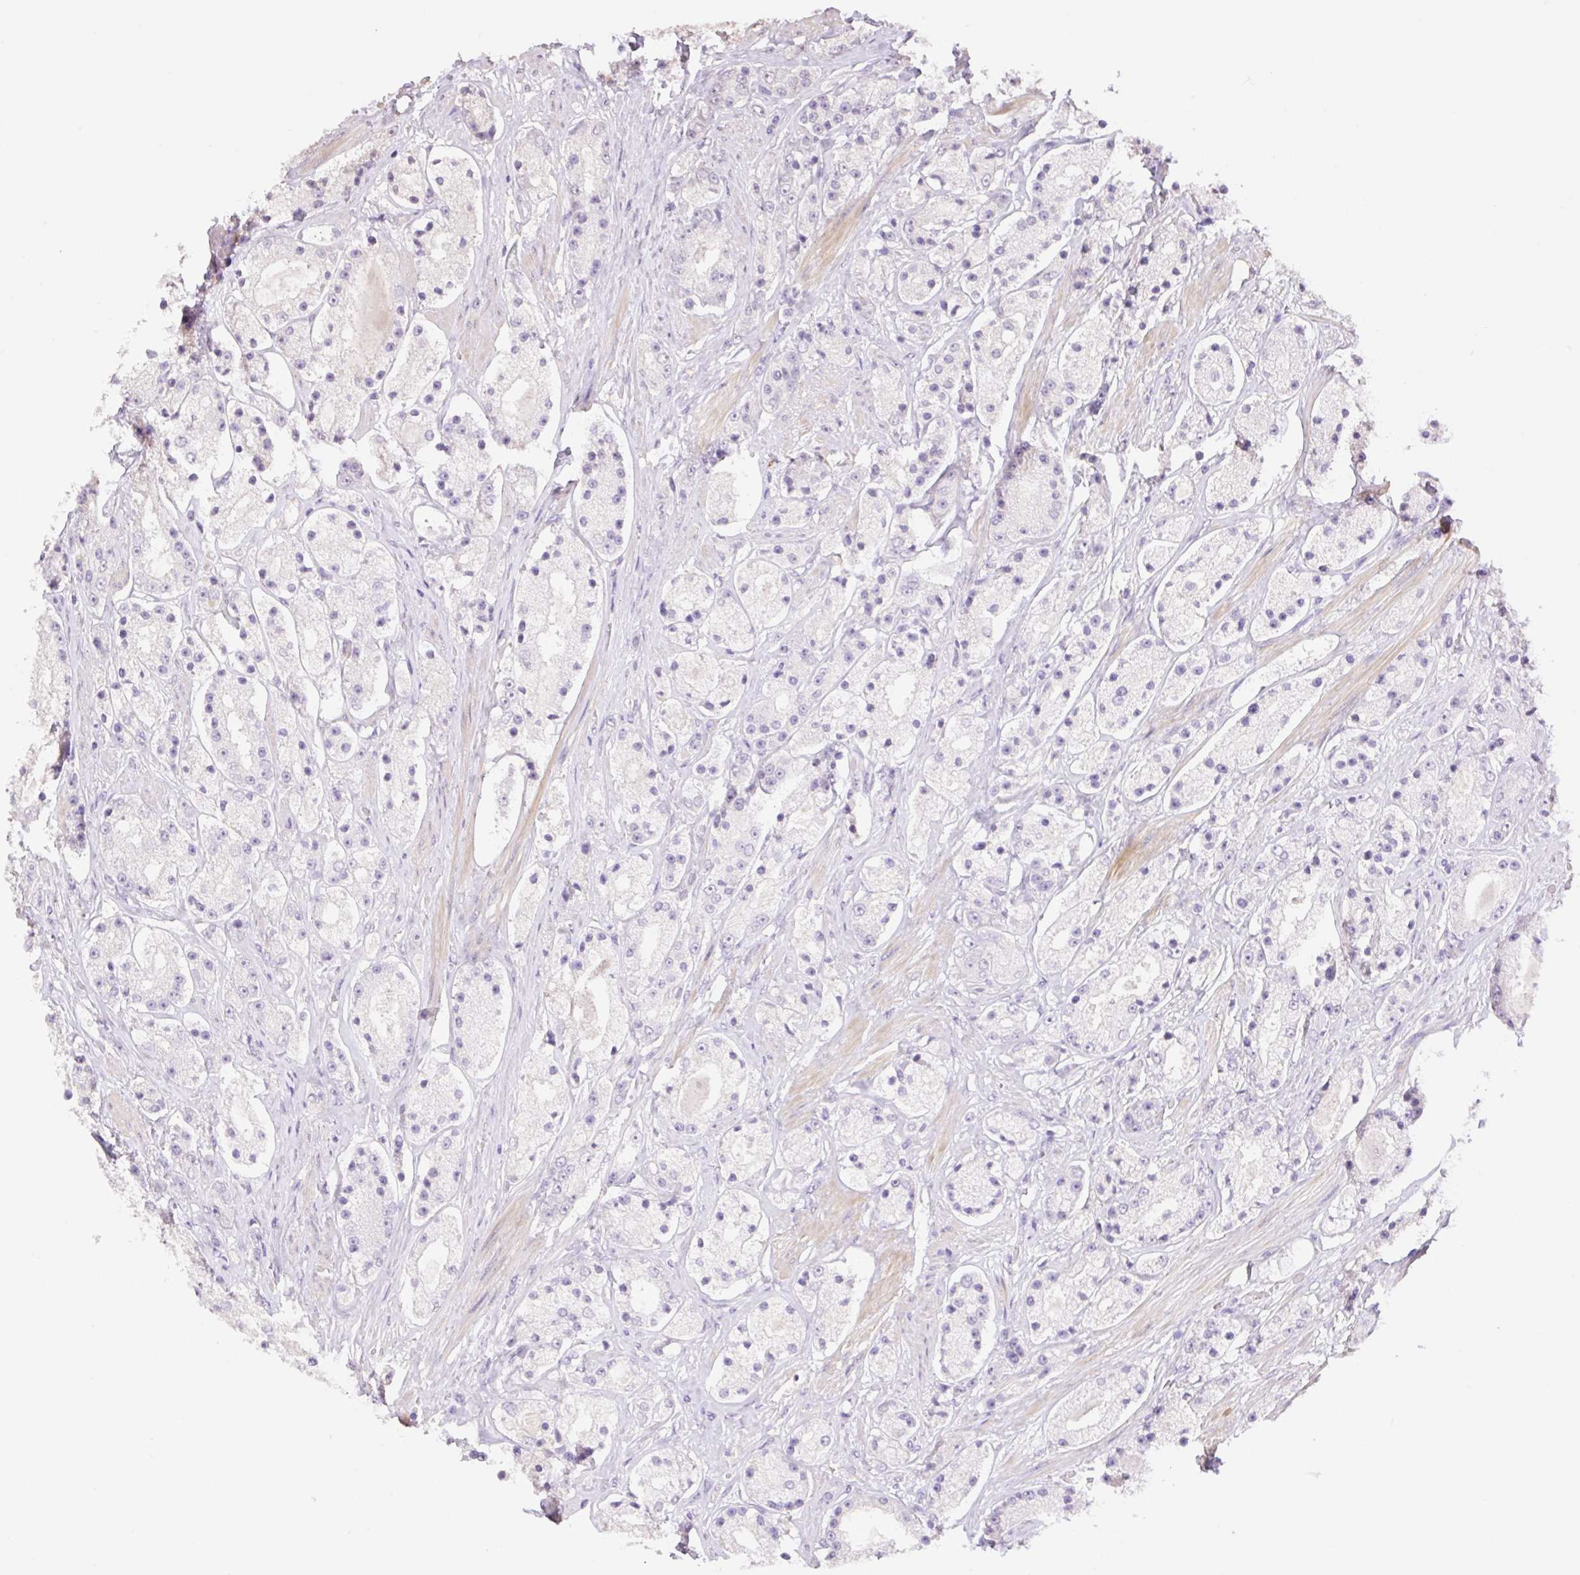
{"staining": {"intensity": "negative", "quantity": "none", "location": "none"}, "tissue": "prostate cancer", "cell_type": "Tumor cells", "image_type": "cancer", "snomed": [{"axis": "morphology", "description": "Adenocarcinoma, High grade"}, {"axis": "topography", "description": "Prostate"}], "caption": "DAB (3,3'-diaminobenzidine) immunohistochemical staining of human prostate high-grade adenocarcinoma demonstrates no significant staining in tumor cells. (DAB immunohistochemistry, high magnification).", "gene": "HCRTR2", "patient": {"sex": "male", "age": 67}}